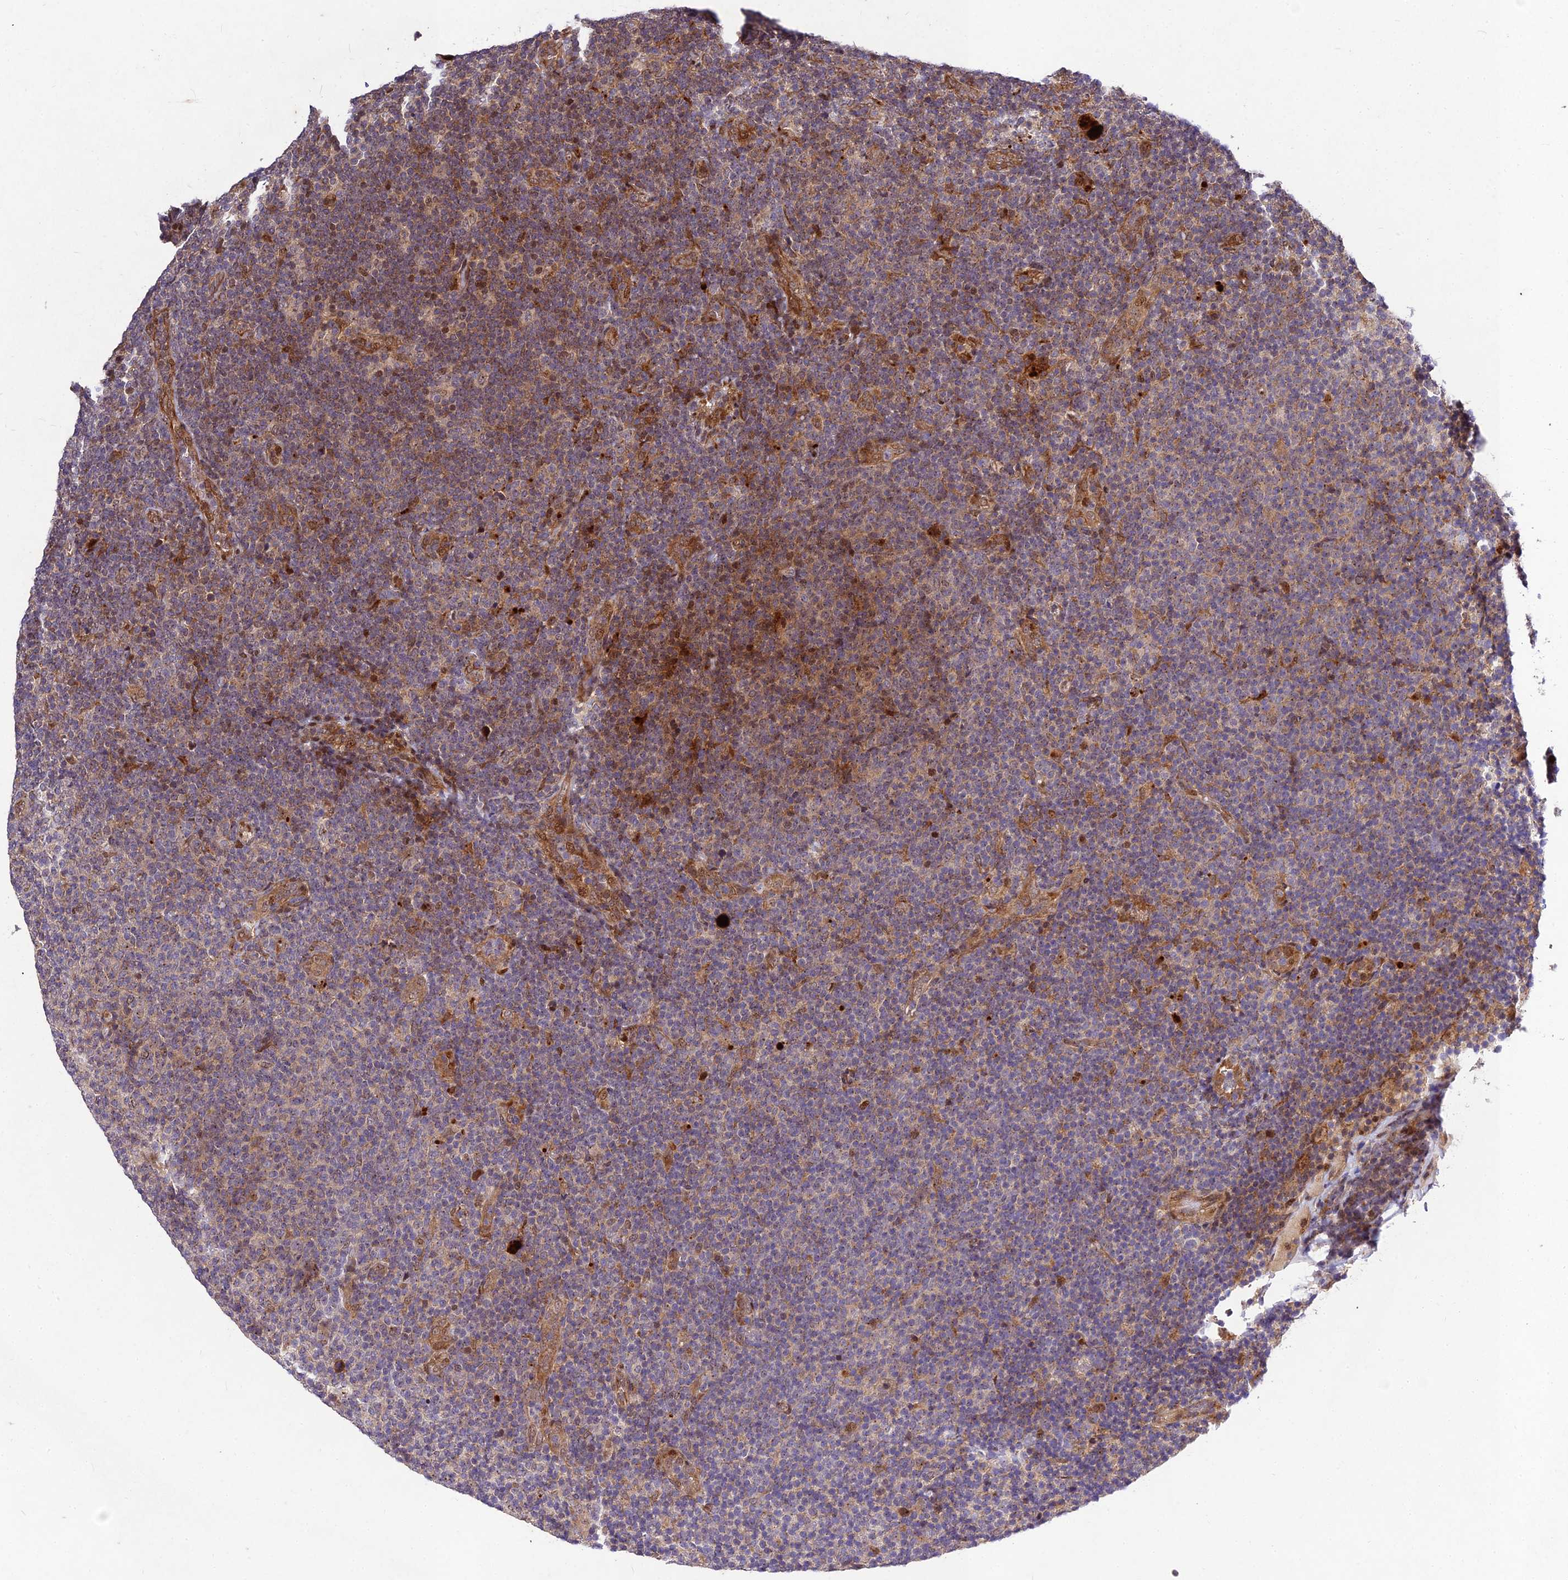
{"staining": {"intensity": "weak", "quantity": "<25%", "location": "cytoplasmic/membranous"}, "tissue": "lymphoma", "cell_type": "Tumor cells", "image_type": "cancer", "snomed": [{"axis": "morphology", "description": "Malignant lymphoma, non-Hodgkin's type, Low grade"}, {"axis": "topography", "description": "Lymph node"}], "caption": "Human lymphoma stained for a protein using immunohistochemistry (IHC) exhibits no expression in tumor cells.", "gene": "MKKS", "patient": {"sex": "male", "age": 66}}